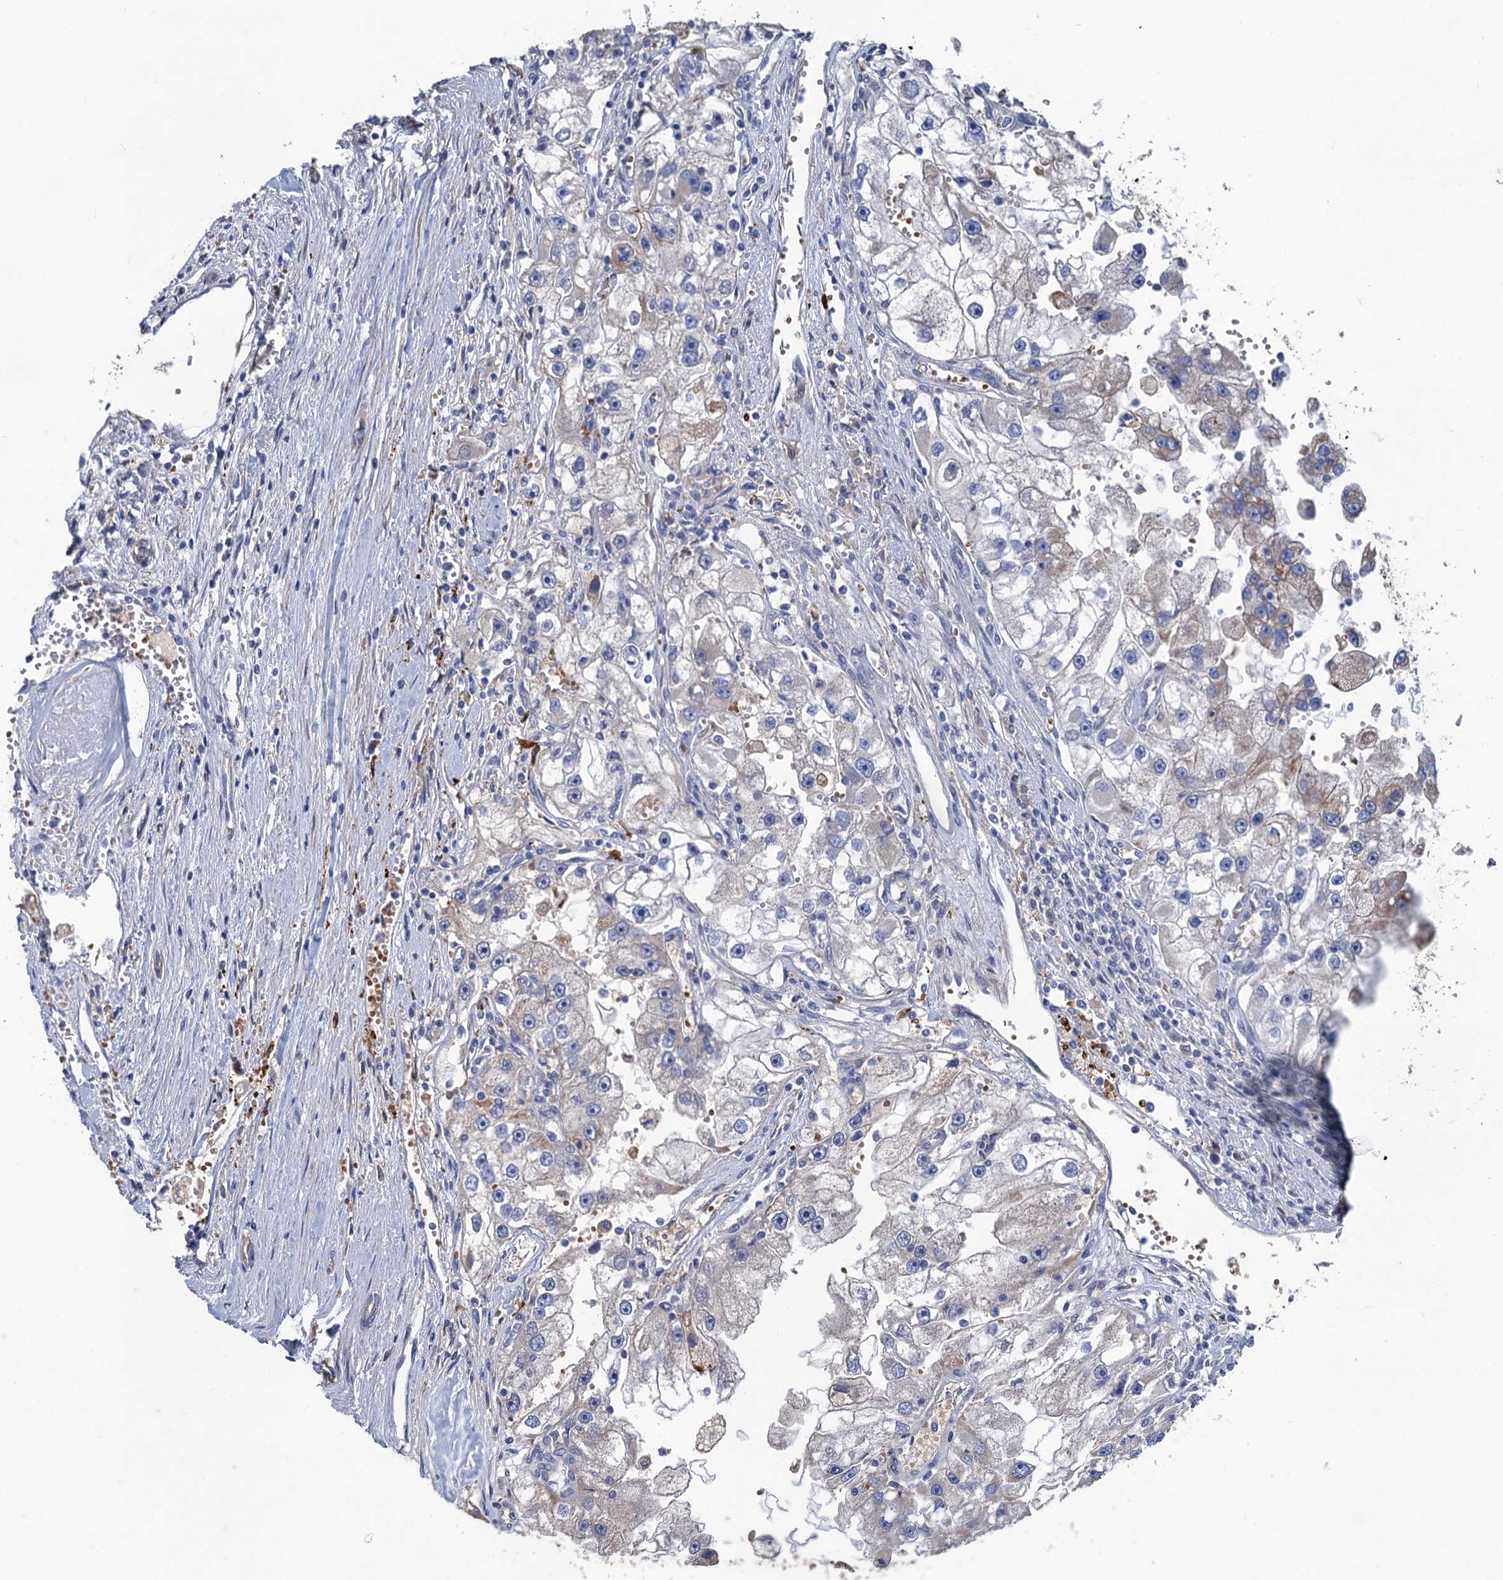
{"staining": {"intensity": "negative", "quantity": "none", "location": "none"}, "tissue": "renal cancer", "cell_type": "Tumor cells", "image_type": "cancer", "snomed": [{"axis": "morphology", "description": "Adenocarcinoma, NOS"}, {"axis": "topography", "description": "Kidney"}], "caption": "Tumor cells show no significant protein staining in renal adenocarcinoma.", "gene": "SMCO3", "patient": {"sex": "male", "age": 63}}